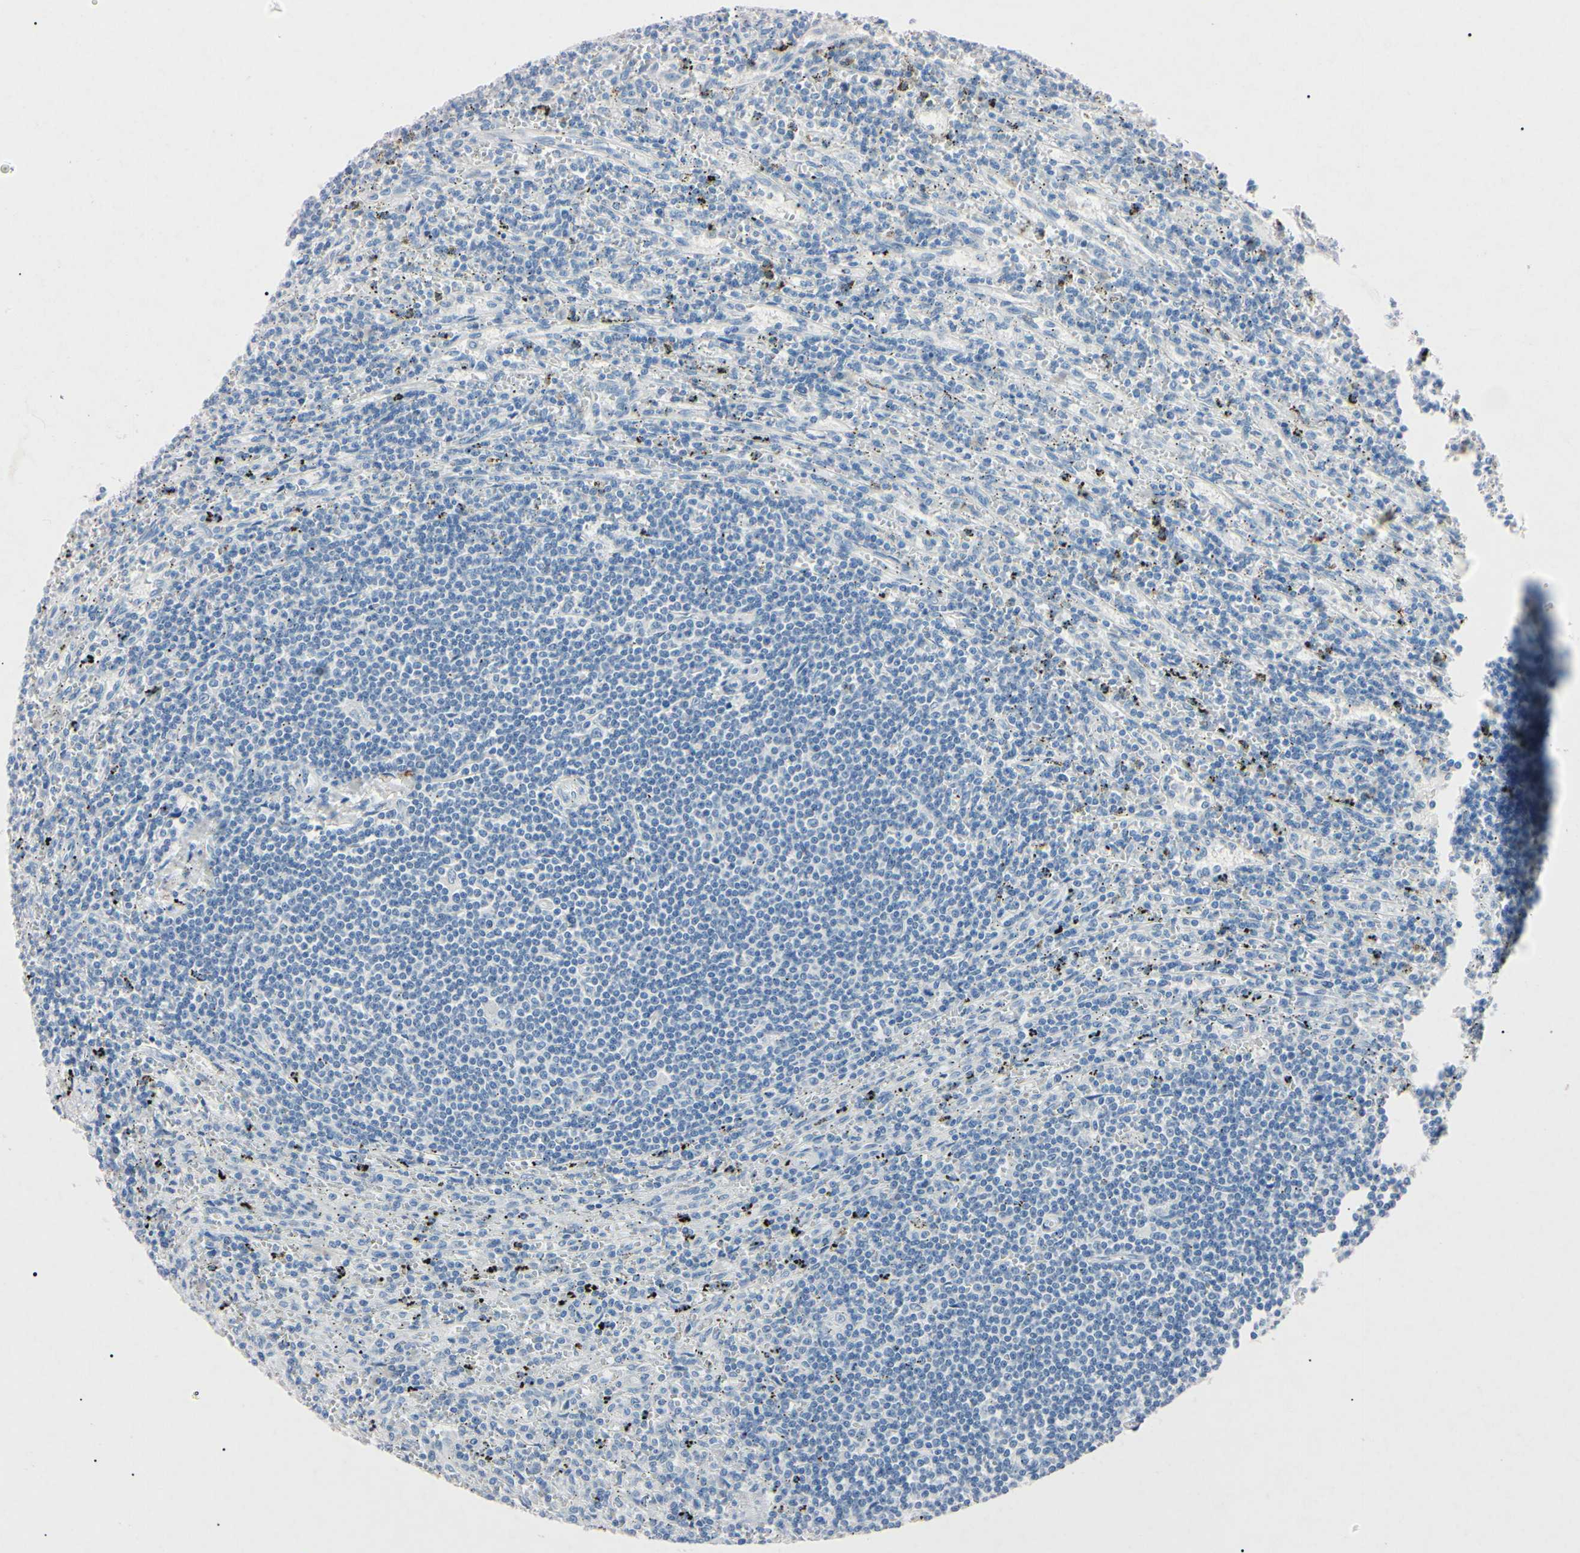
{"staining": {"intensity": "negative", "quantity": "none", "location": "none"}, "tissue": "lymphoma", "cell_type": "Tumor cells", "image_type": "cancer", "snomed": [{"axis": "morphology", "description": "Malignant lymphoma, non-Hodgkin's type, Low grade"}, {"axis": "topography", "description": "Spleen"}], "caption": "IHC micrograph of neoplastic tissue: low-grade malignant lymphoma, non-Hodgkin's type stained with DAB shows no significant protein positivity in tumor cells.", "gene": "ELN", "patient": {"sex": "male", "age": 76}}